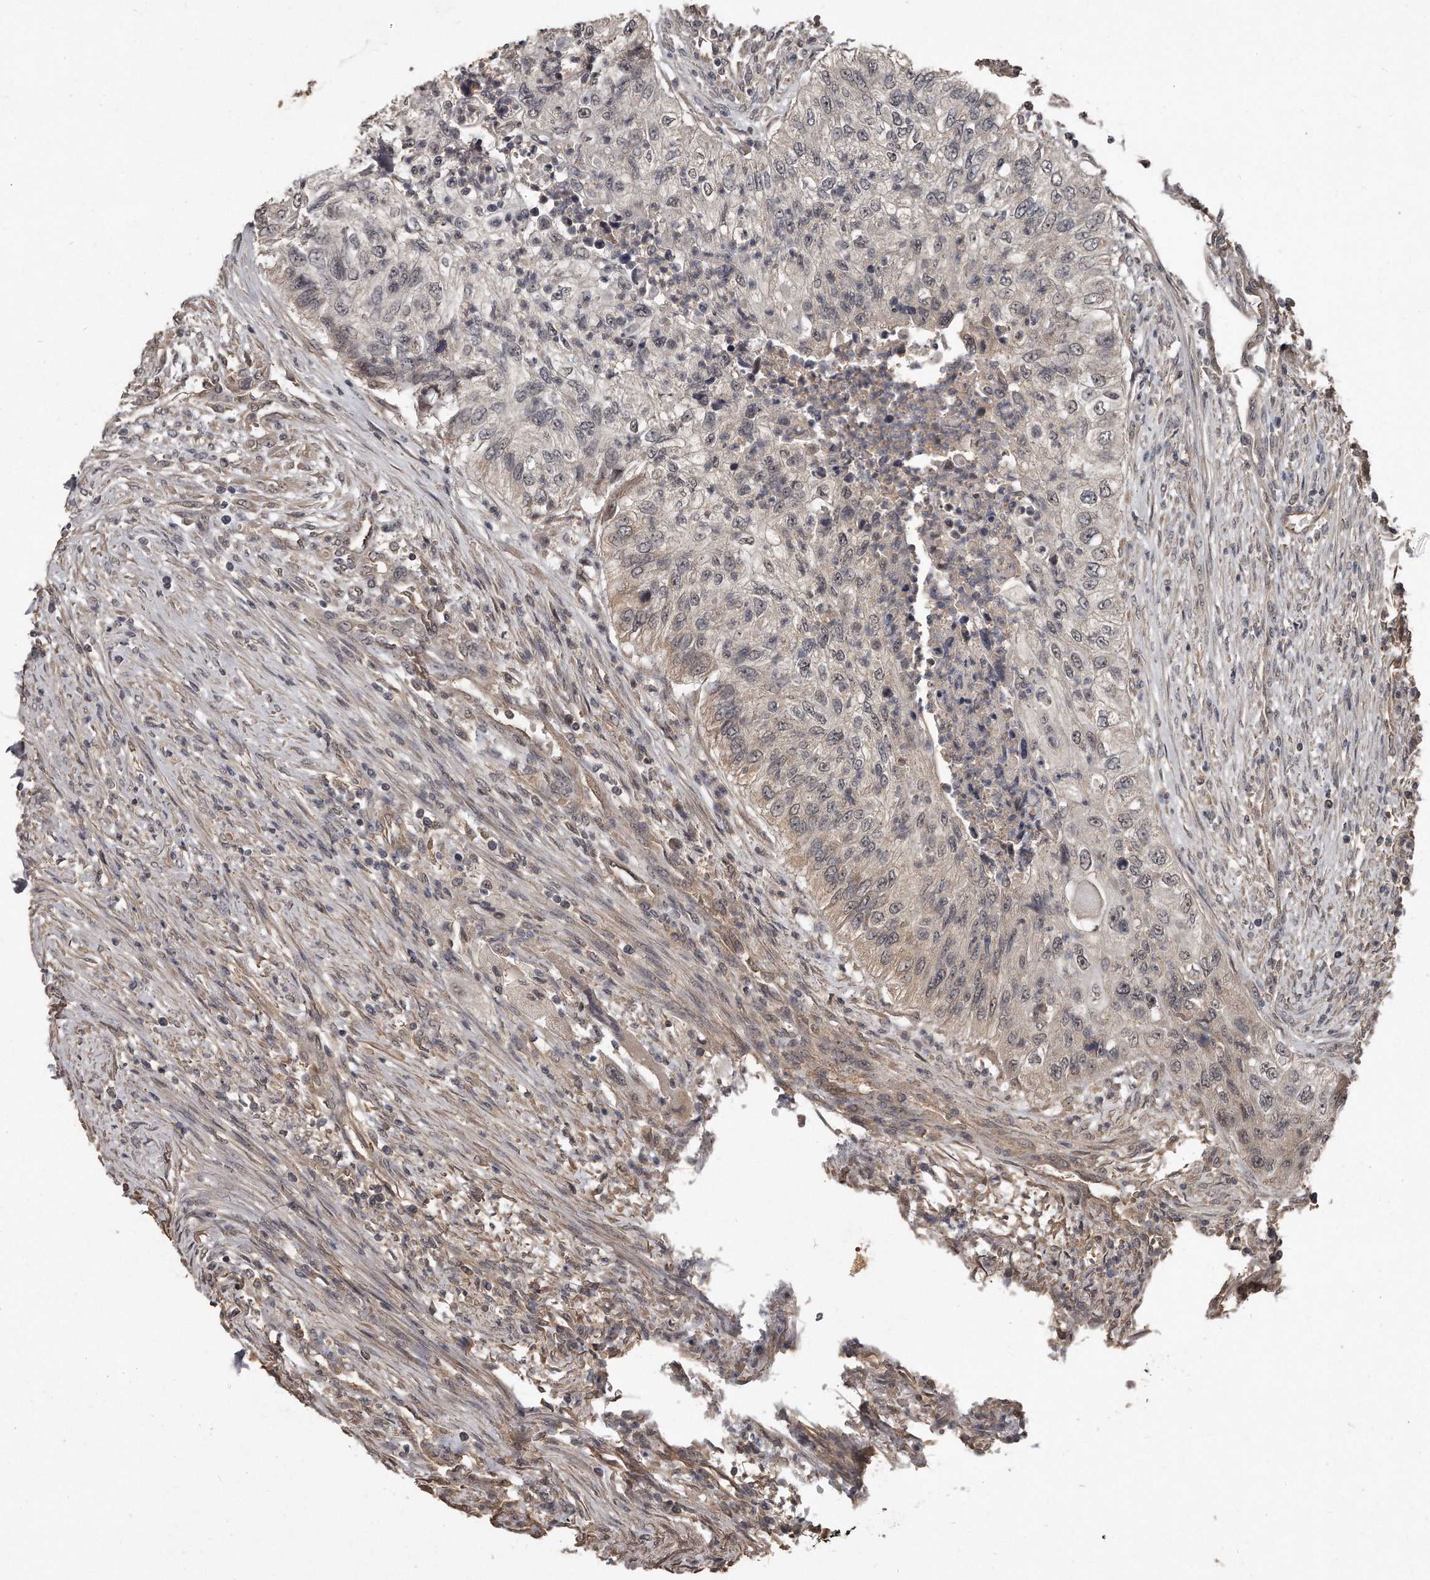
{"staining": {"intensity": "weak", "quantity": "<25%", "location": "cytoplasmic/membranous"}, "tissue": "urothelial cancer", "cell_type": "Tumor cells", "image_type": "cancer", "snomed": [{"axis": "morphology", "description": "Urothelial carcinoma, High grade"}, {"axis": "topography", "description": "Urinary bladder"}], "caption": "An immunohistochemistry photomicrograph of urothelial carcinoma (high-grade) is shown. There is no staining in tumor cells of urothelial carcinoma (high-grade). The staining was performed using DAB to visualize the protein expression in brown, while the nuclei were stained in blue with hematoxylin (Magnification: 20x).", "gene": "GRB10", "patient": {"sex": "female", "age": 60}}